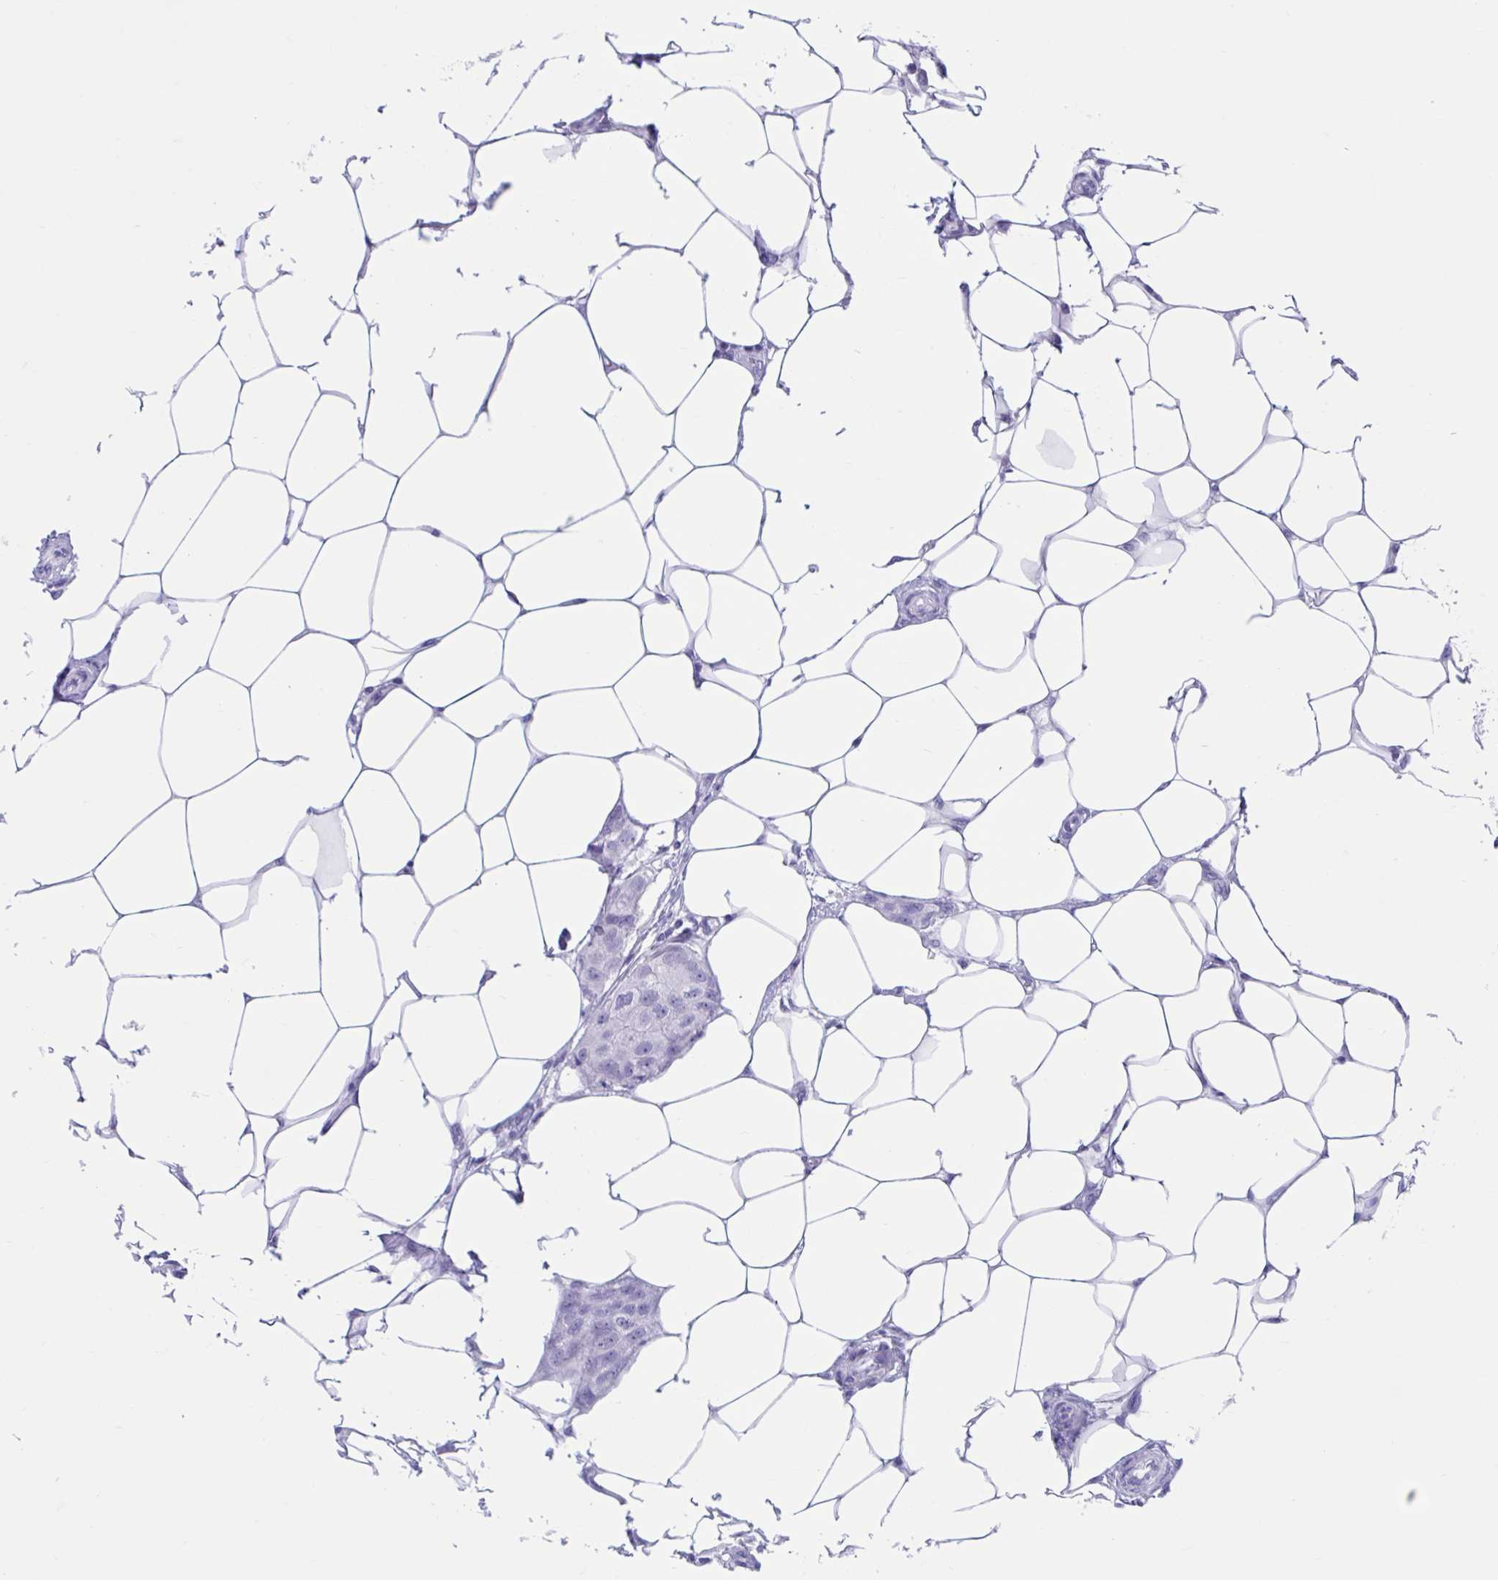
{"staining": {"intensity": "negative", "quantity": "none", "location": "none"}, "tissue": "breast cancer", "cell_type": "Tumor cells", "image_type": "cancer", "snomed": [{"axis": "morphology", "description": "Duct carcinoma"}, {"axis": "topography", "description": "Breast"}, {"axis": "topography", "description": "Lymph node"}], "caption": "IHC of human breast cancer shows no positivity in tumor cells.", "gene": "TMEM35A", "patient": {"sex": "female", "age": 80}}